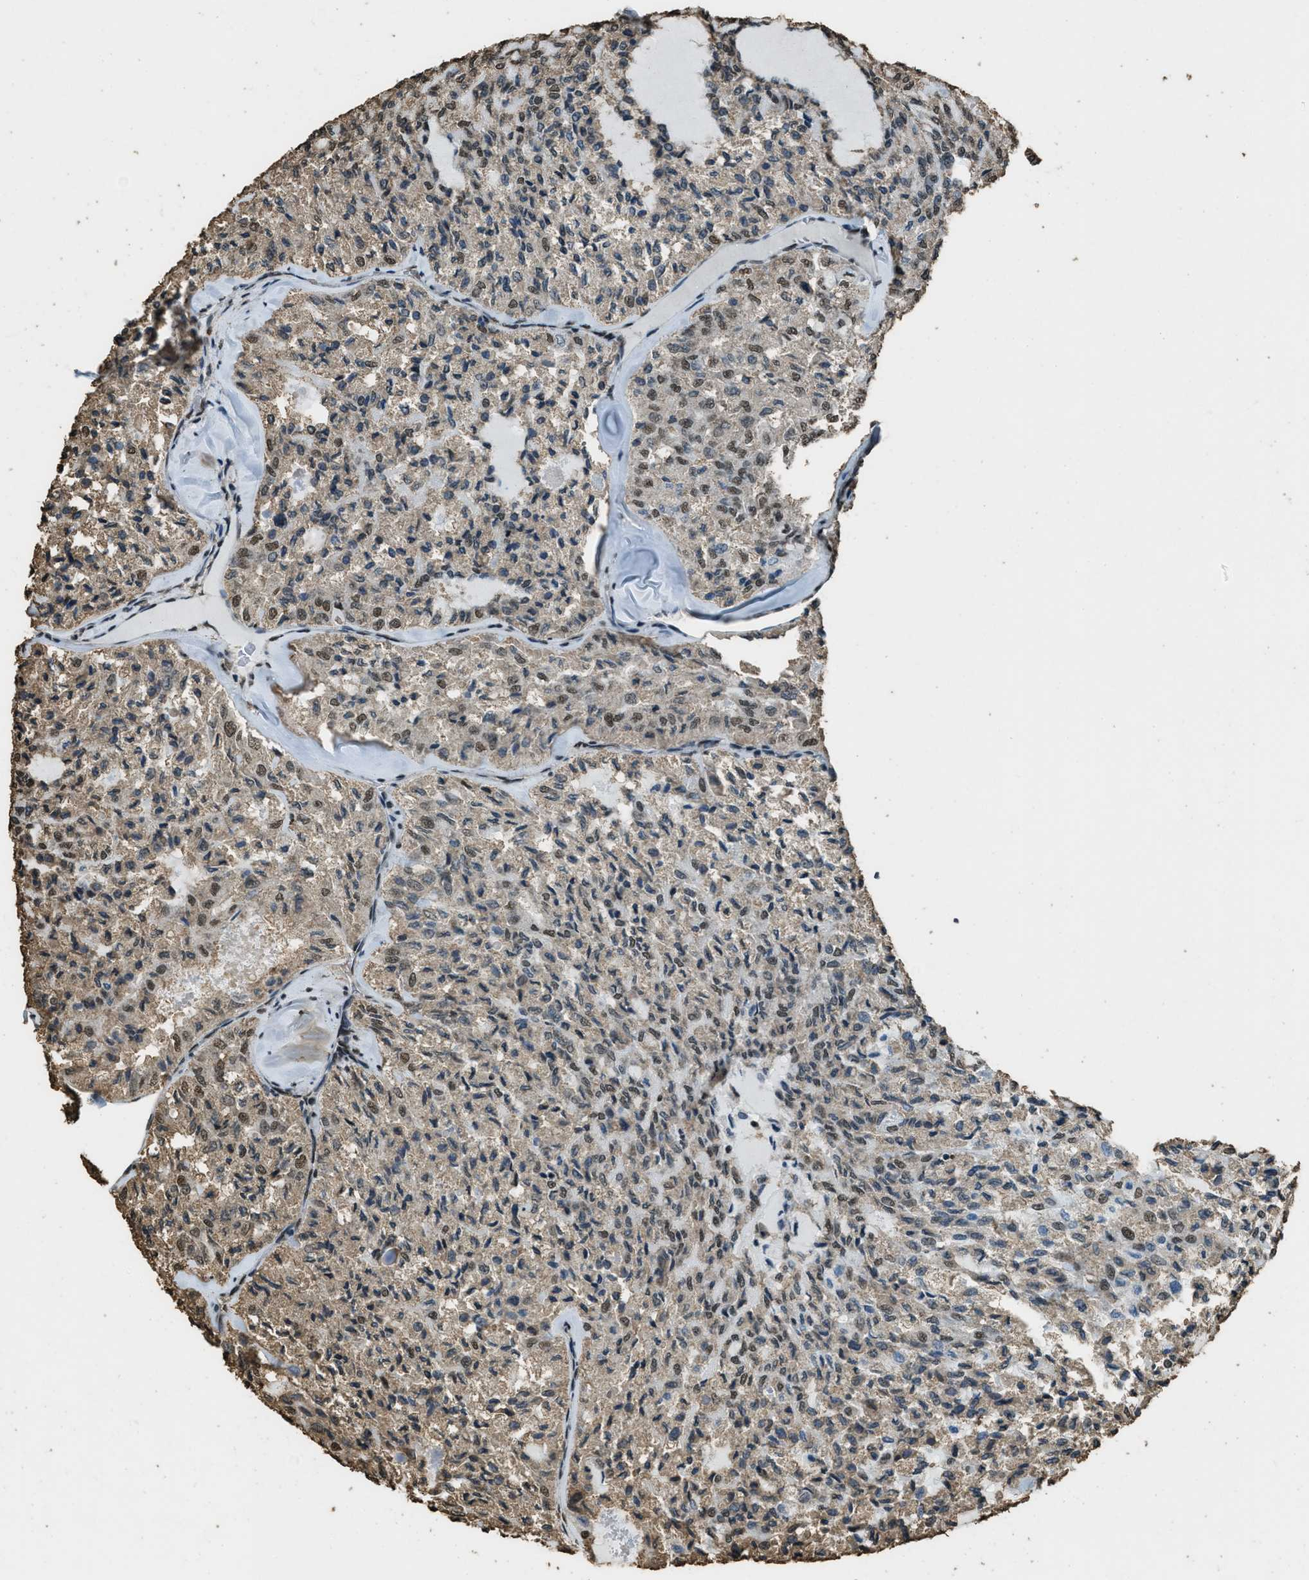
{"staining": {"intensity": "moderate", "quantity": "25%-75%", "location": "cytoplasmic/membranous,nuclear"}, "tissue": "thyroid cancer", "cell_type": "Tumor cells", "image_type": "cancer", "snomed": [{"axis": "morphology", "description": "Follicular adenoma carcinoma, NOS"}, {"axis": "topography", "description": "Thyroid gland"}], "caption": "Immunohistochemistry photomicrograph of neoplastic tissue: human thyroid cancer (follicular adenoma carcinoma) stained using IHC exhibits medium levels of moderate protein expression localized specifically in the cytoplasmic/membranous and nuclear of tumor cells, appearing as a cytoplasmic/membranous and nuclear brown color.", "gene": "MYB", "patient": {"sex": "male", "age": 75}}